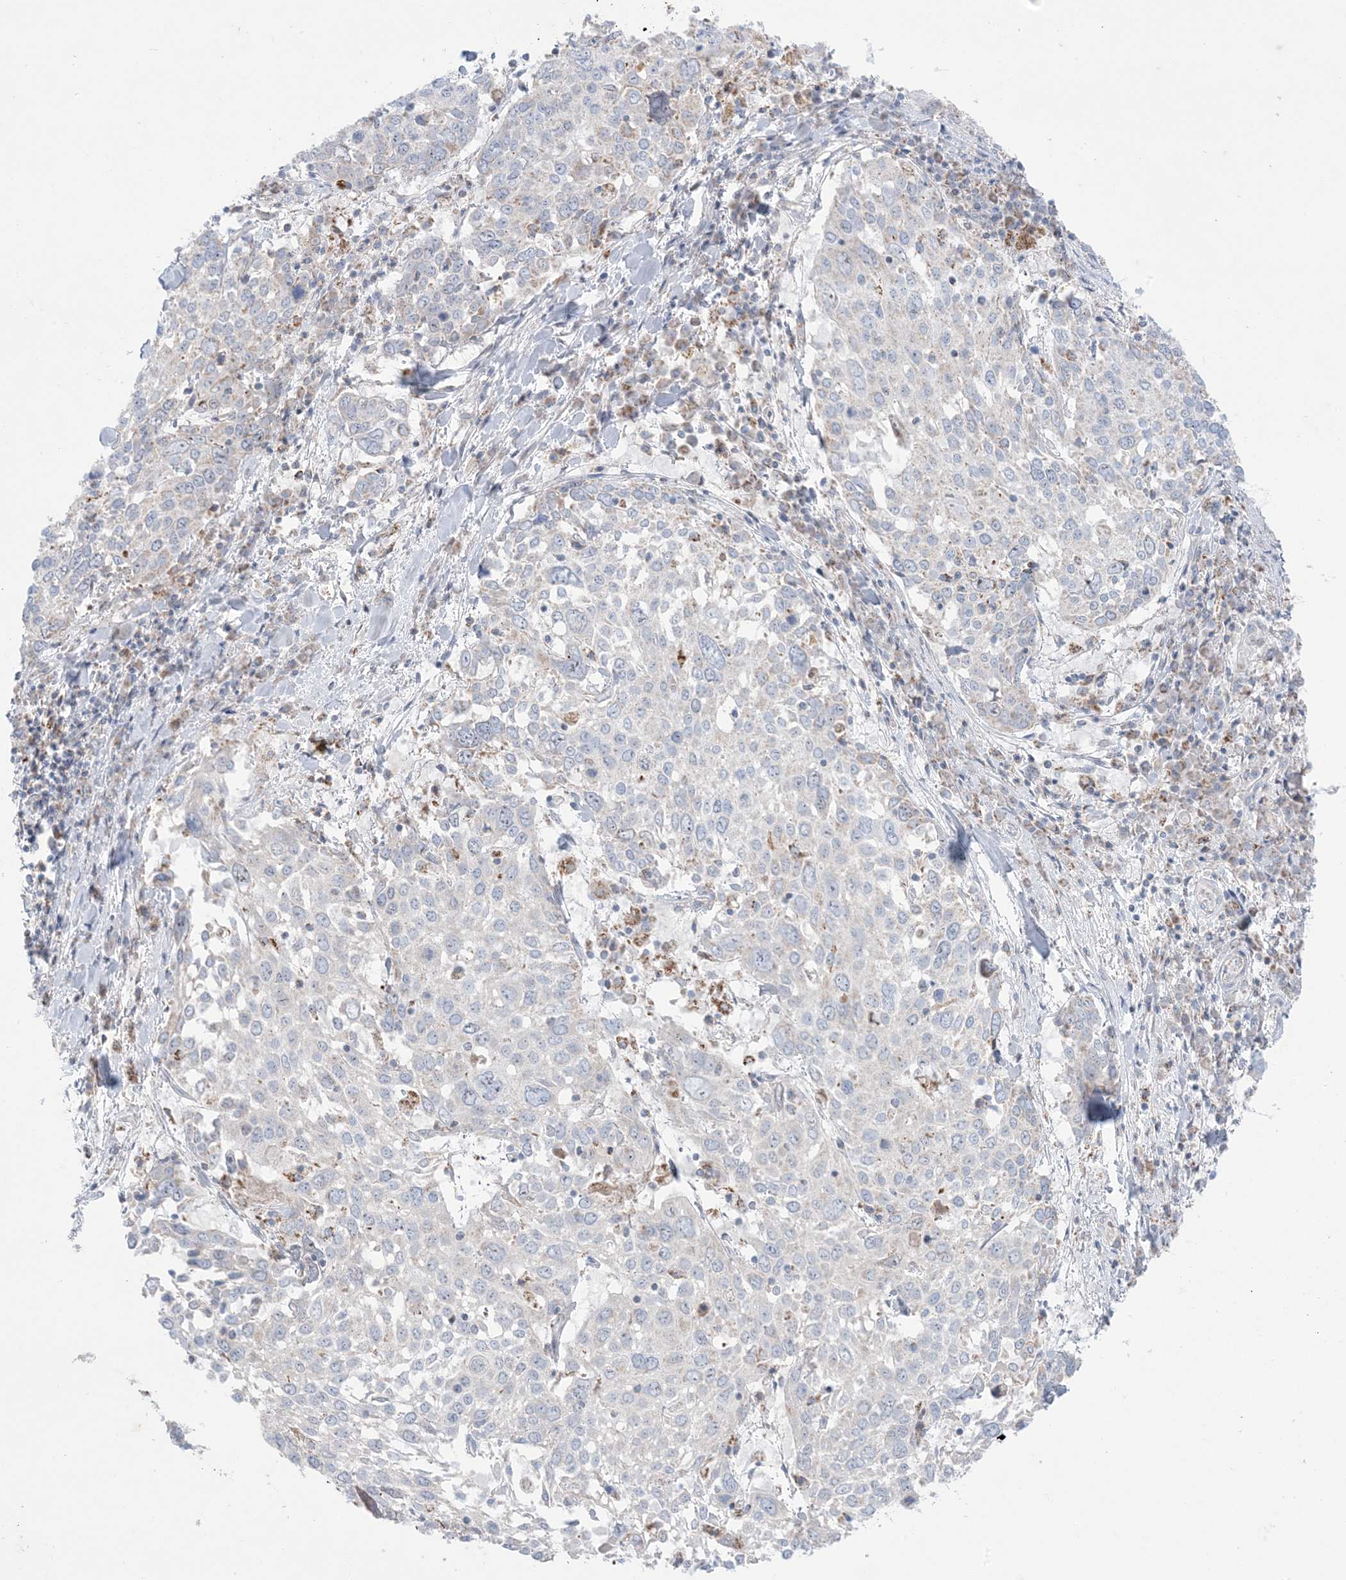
{"staining": {"intensity": "negative", "quantity": "none", "location": "none"}, "tissue": "lung cancer", "cell_type": "Tumor cells", "image_type": "cancer", "snomed": [{"axis": "morphology", "description": "Squamous cell carcinoma, NOS"}, {"axis": "topography", "description": "Lung"}], "caption": "Histopathology image shows no significant protein positivity in tumor cells of squamous cell carcinoma (lung). (DAB (3,3'-diaminobenzidine) IHC, high magnification).", "gene": "KCTD6", "patient": {"sex": "male", "age": 65}}